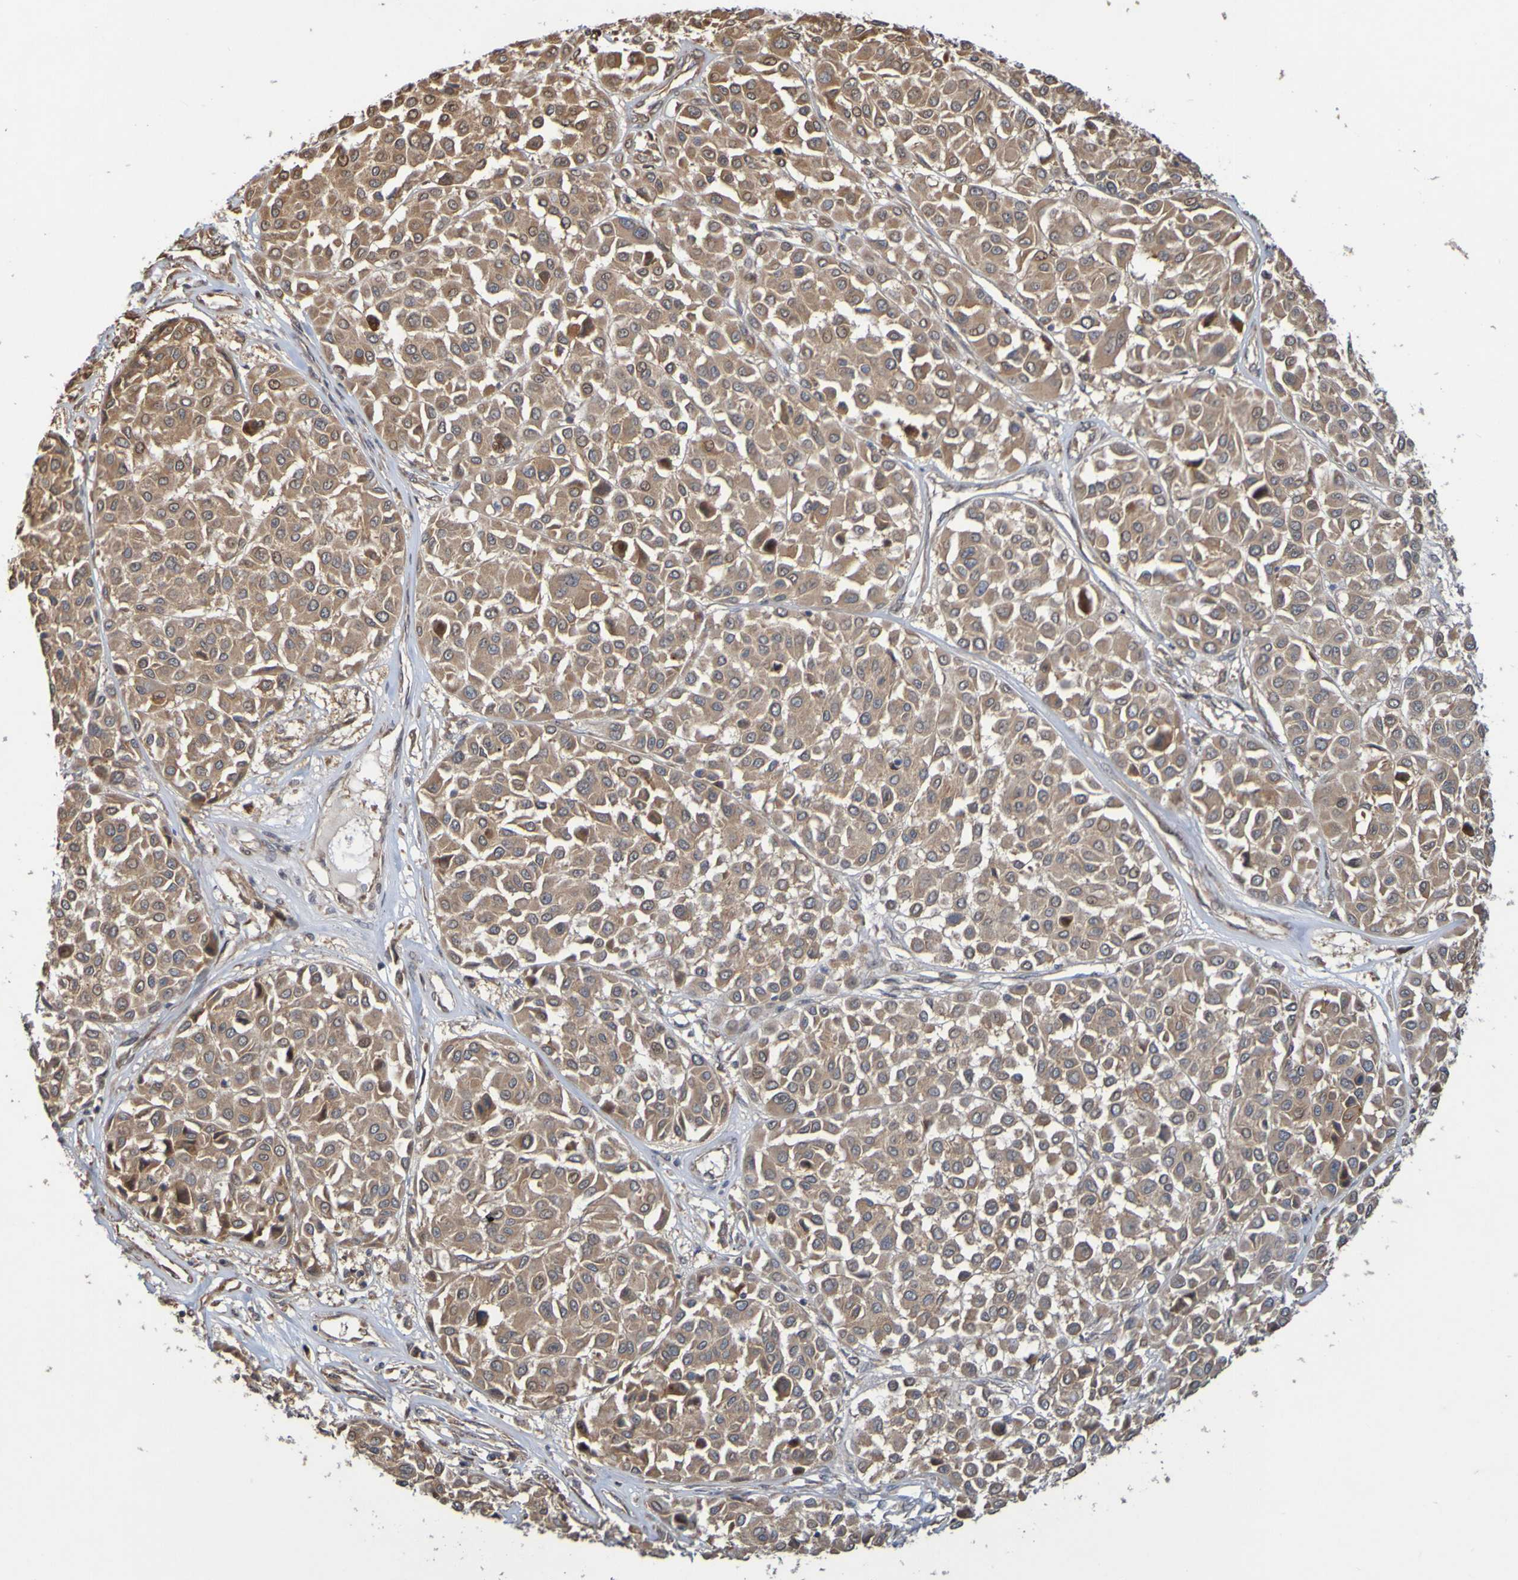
{"staining": {"intensity": "moderate", "quantity": ">75%", "location": "cytoplasmic/membranous"}, "tissue": "melanoma", "cell_type": "Tumor cells", "image_type": "cancer", "snomed": [{"axis": "morphology", "description": "Malignant melanoma, Metastatic site"}, {"axis": "topography", "description": "Soft tissue"}], "caption": "A high-resolution image shows immunohistochemistry (IHC) staining of melanoma, which displays moderate cytoplasmic/membranous staining in approximately >75% of tumor cells.", "gene": "TMBIM1", "patient": {"sex": "male", "age": 41}}